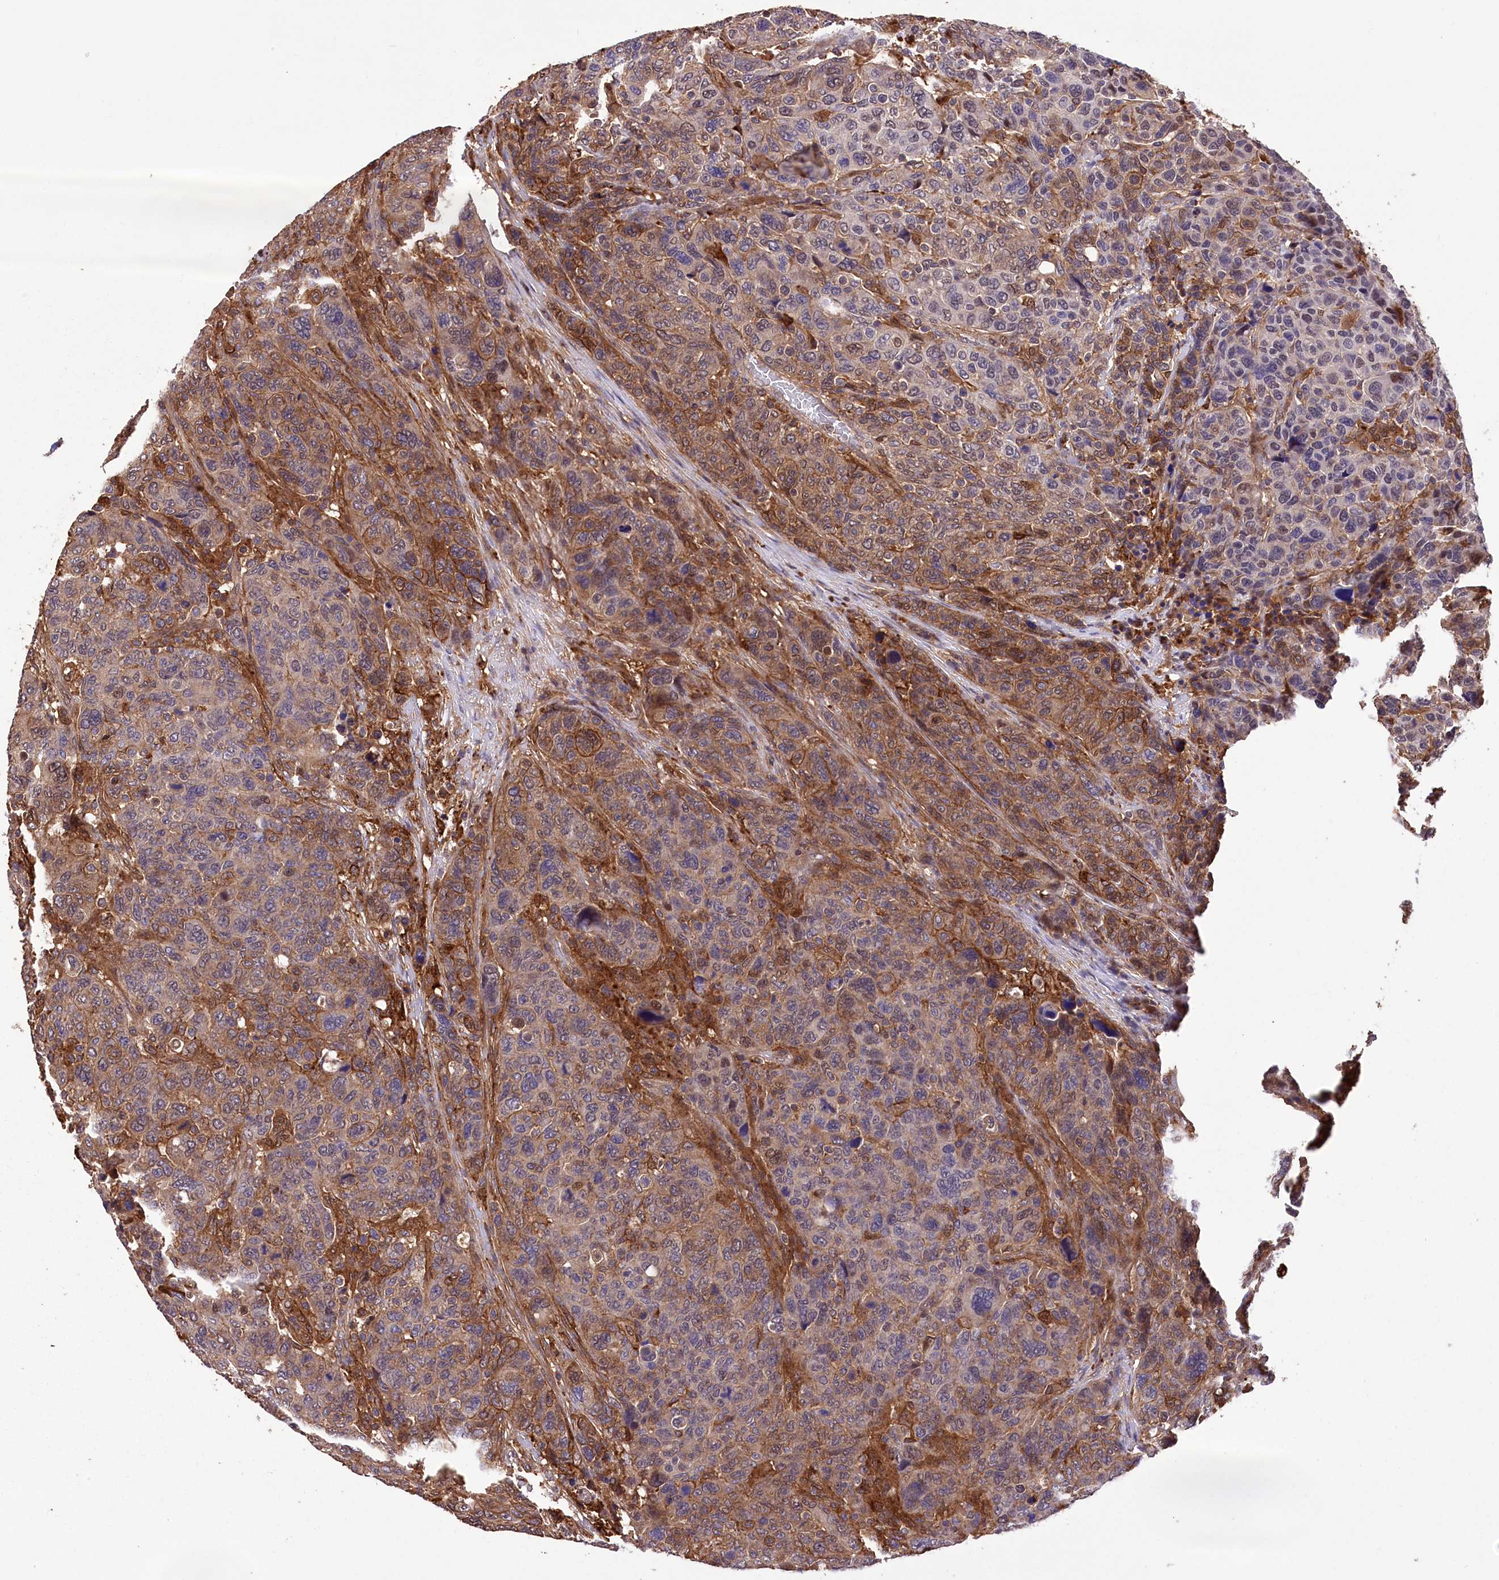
{"staining": {"intensity": "moderate", "quantity": ">75%", "location": "cytoplasmic/membranous"}, "tissue": "breast cancer", "cell_type": "Tumor cells", "image_type": "cancer", "snomed": [{"axis": "morphology", "description": "Duct carcinoma"}, {"axis": "topography", "description": "Breast"}], "caption": "Approximately >75% of tumor cells in intraductal carcinoma (breast) show moderate cytoplasmic/membranous protein positivity as visualized by brown immunohistochemical staining.", "gene": "DPP3", "patient": {"sex": "female", "age": 37}}